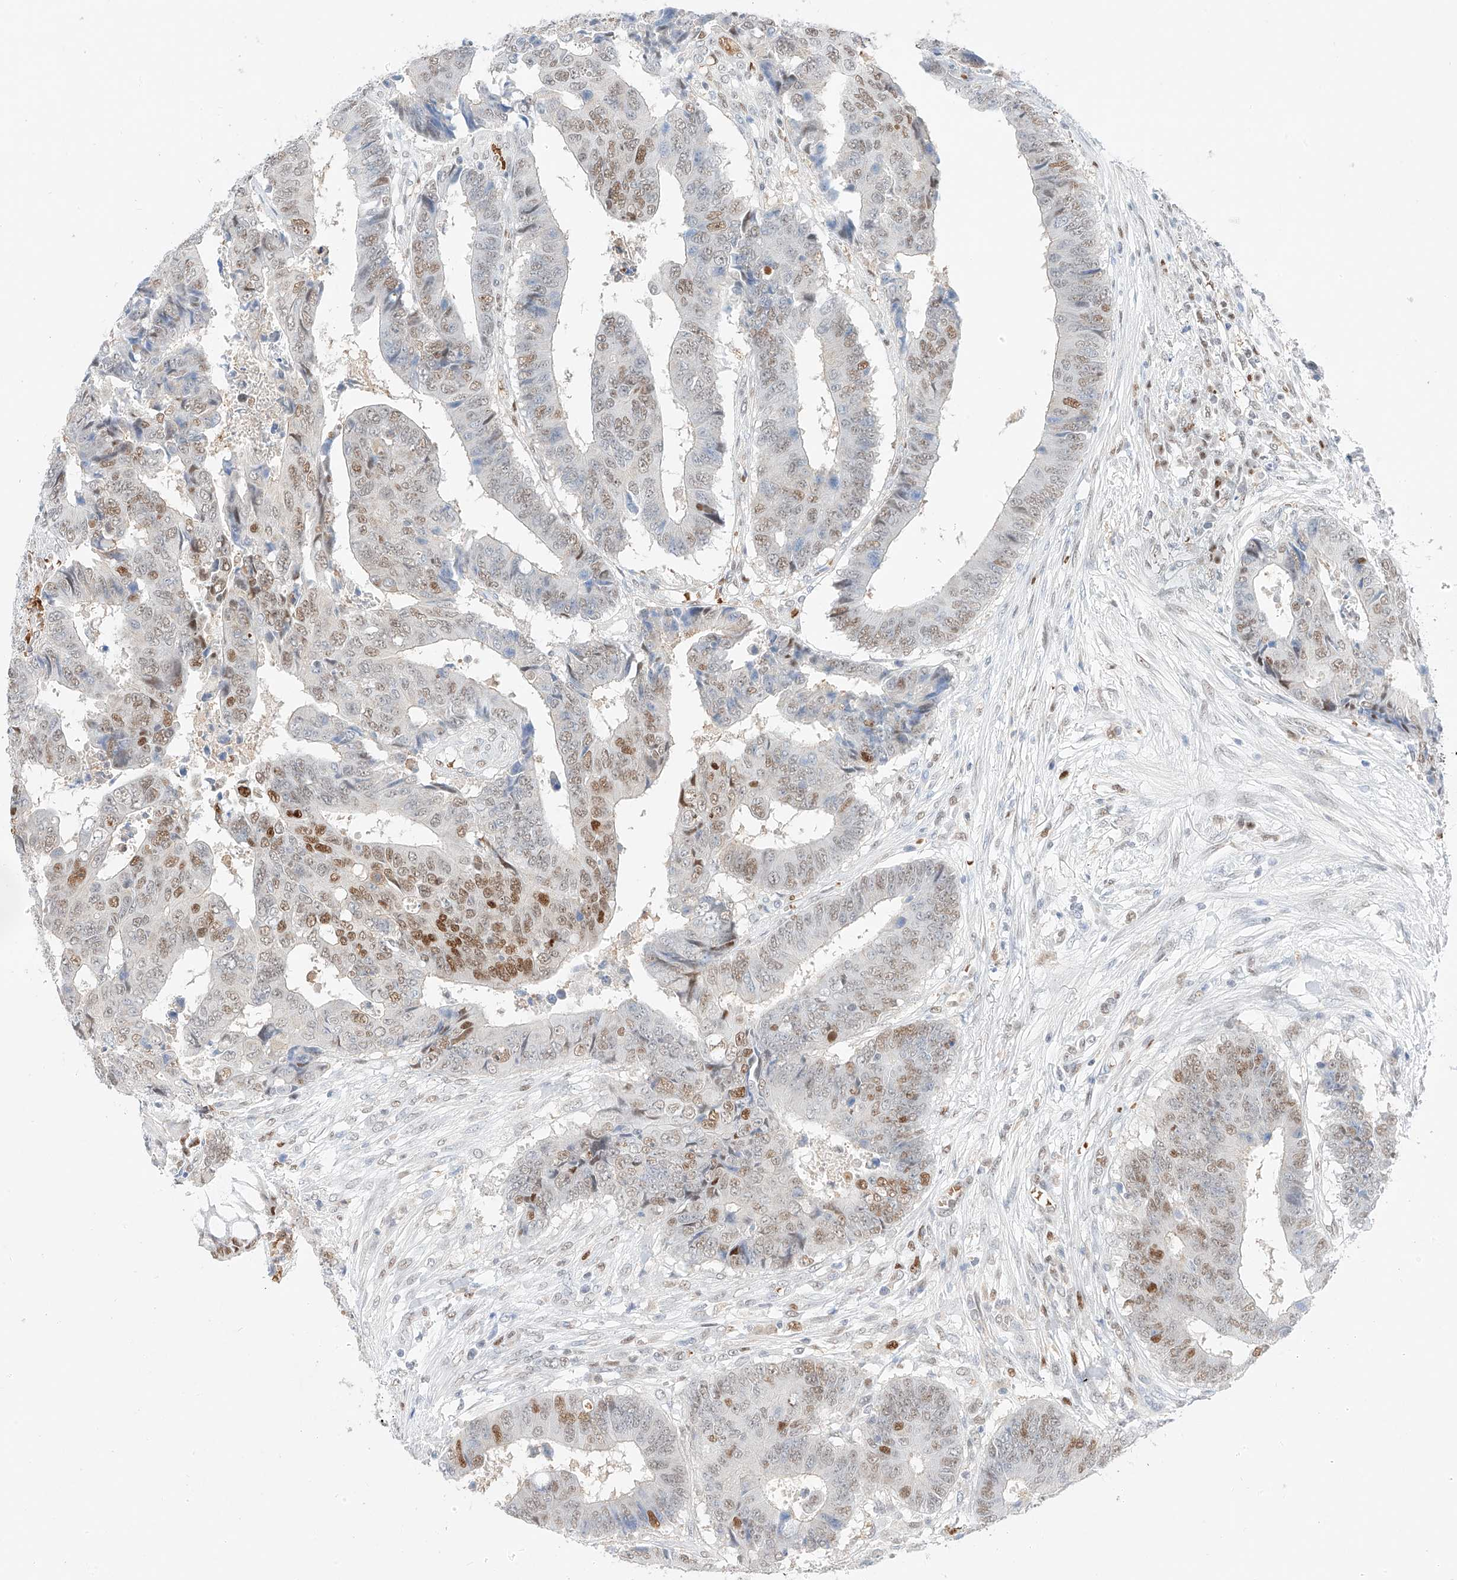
{"staining": {"intensity": "moderate", "quantity": "25%-75%", "location": "nuclear"}, "tissue": "colorectal cancer", "cell_type": "Tumor cells", "image_type": "cancer", "snomed": [{"axis": "morphology", "description": "Adenocarcinoma, NOS"}, {"axis": "topography", "description": "Rectum"}], "caption": "An image of human colorectal cancer stained for a protein exhibits moderate nuclear brown staining in tumor cells.", "gene": "APIP", "patient": {"sex": "male", "age": 84}}